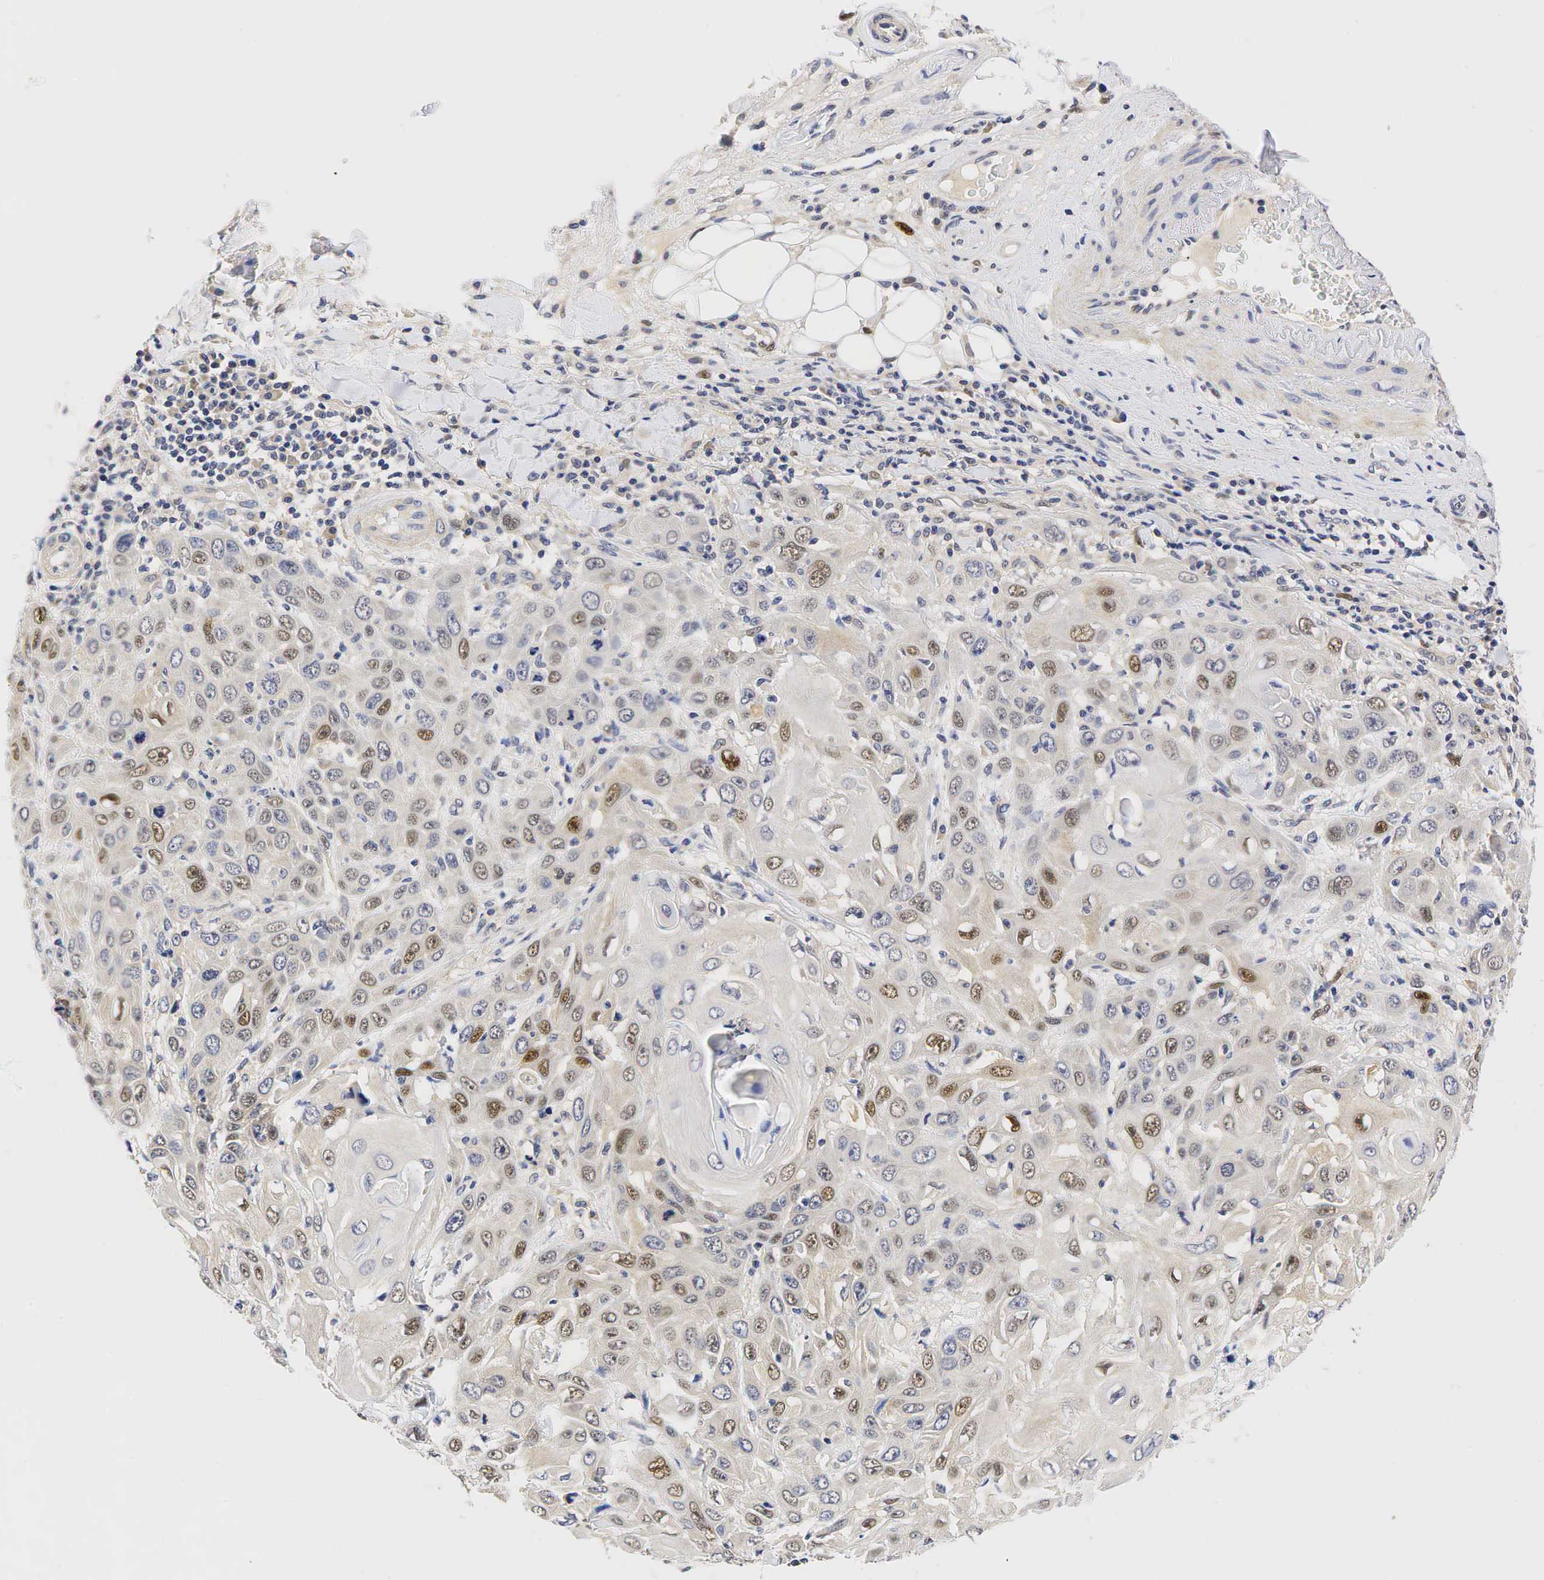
{"staining": {"intensity": "moderate", "quantity": ">75%", "location": "nuclear"}, "tissue": "skin cancer", "cell_type": "Tumor cells", "image_type": "cancer", "snomed": [{"axis": "morphology", "description": "Squamous cell carcinoma, NOS"}, {"axis": "topography", "description": "Skin"}], "caption": "This is an image of immunohistochemistry (IHC) staining of skin cancer, which shows moderate positivity in the nuclear of tumor cells.", "gene": "CCND1", "patient": {"sex": "male", "age": 84}}